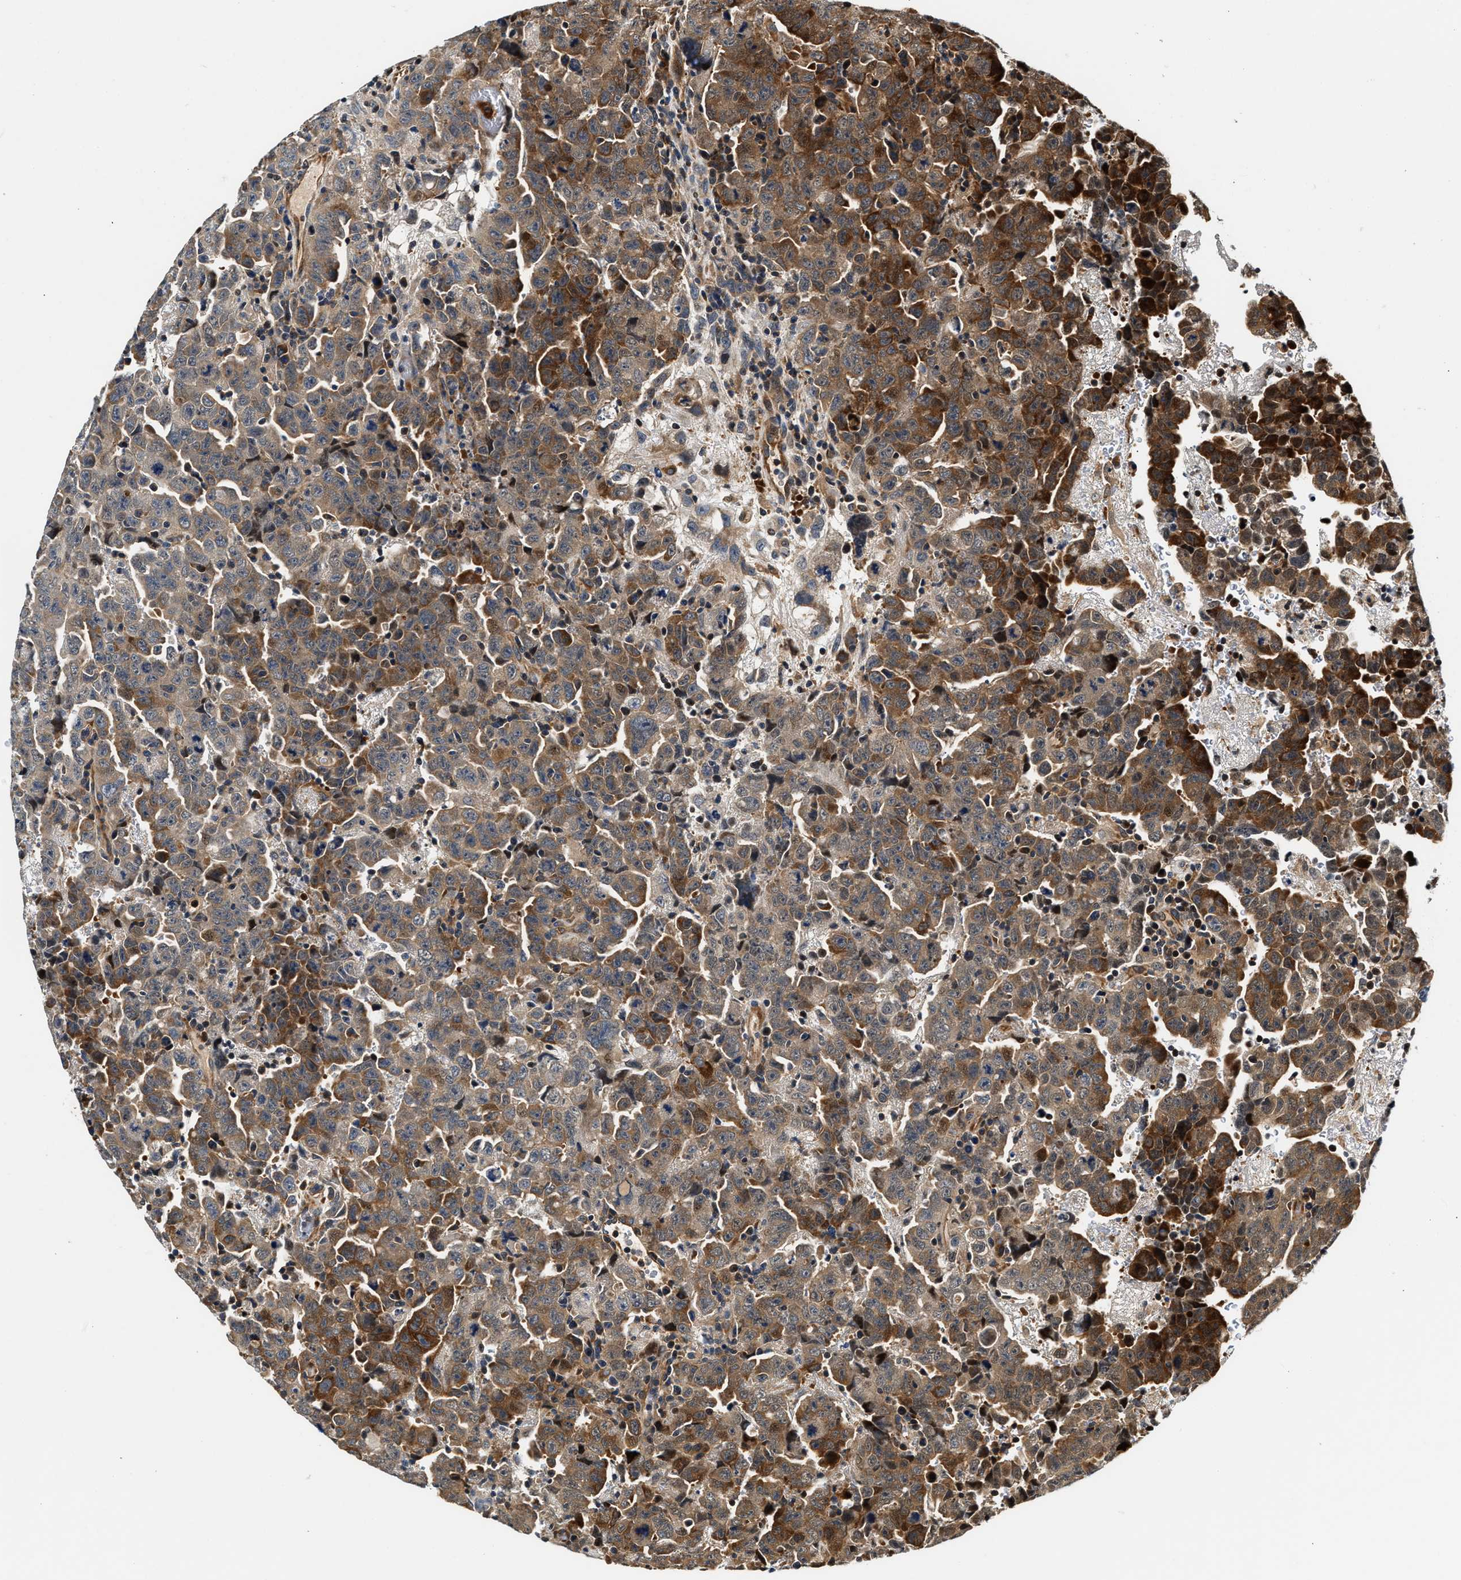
{"staining": {"intensity": "strong", "quantity": ">75%", "location": "cytoplasmic/membranous"}, "tissue": "testis cancer", "cell_type": "Tumor cells", "image_type": "cancer", "snomed": [{"axis": "morphology", "description": "Carcinoma, Embryonal, NOS"}, {"axis": "topography", "description": "Testis"}], "caption": "Brown immunohistochemical staining in testis cancer (embryonal carcinoma) displays strong cytoplasmic/membranous positivity in approximately >75% of tumor cells. (Brightfield microscopy of DAB IHC at high magnification).", "gene": "TUT7", "patient": {"sex": "male", "age": 28}}